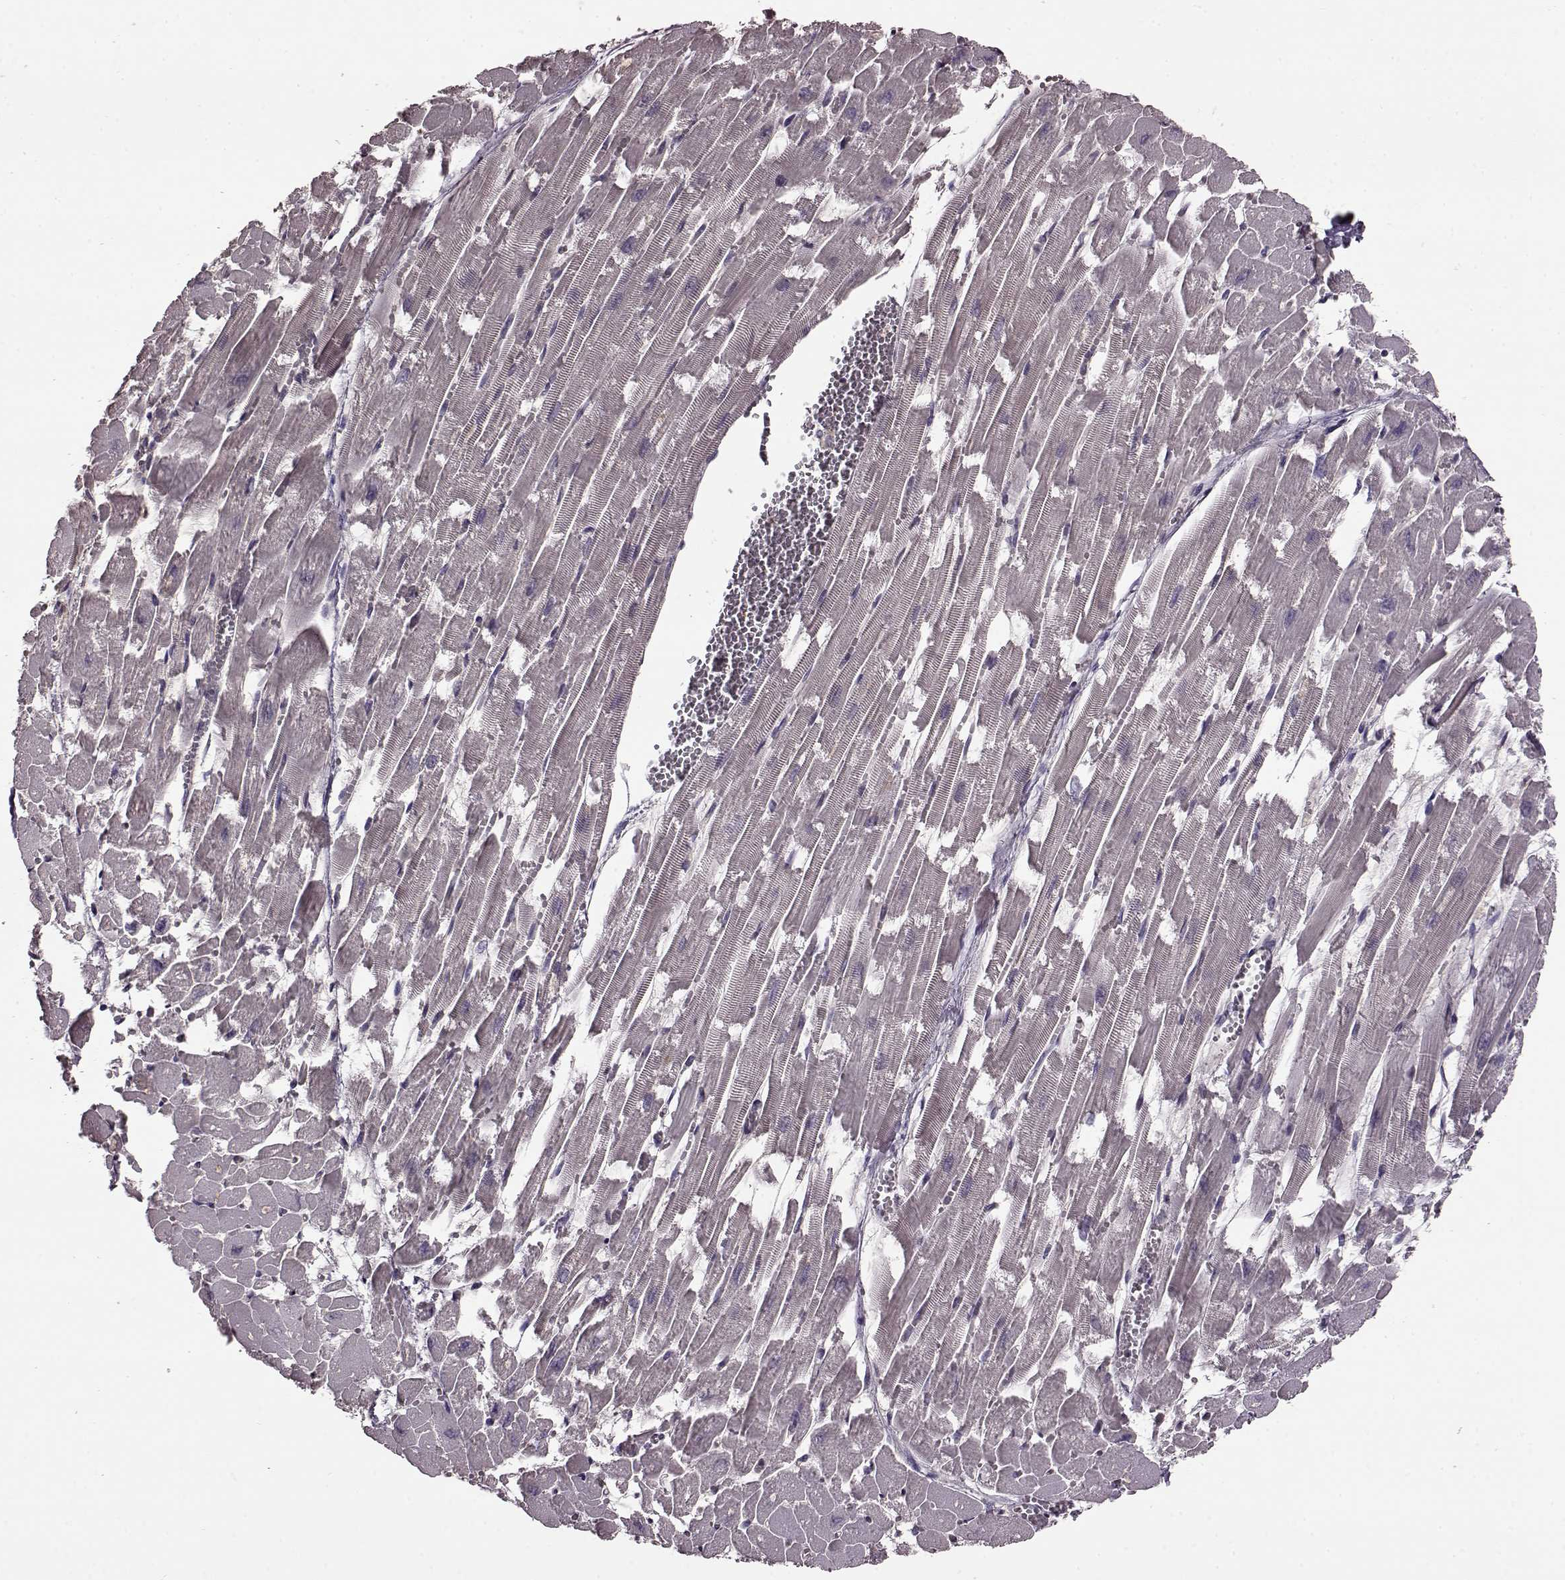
{"staining": {"intensity": "moderate", "quantity": "25%-75%", "location": "nuclear"}, "tissue": "heart muscle", "cell_type": "Cardiomyocytes", "image_type": "normal", "snomed": [{"axis": "morphology", "description": "Normal tissue, NOS"}, {"axis": "topography", "description": "Heart"}], "caption": "A photomicrograph of heart muscle stained for a protein reveals moderate nuclear brown staining in cardiomyocytes.", "gene": "FTO", "patient": {"sex": "female", "age": 52}}